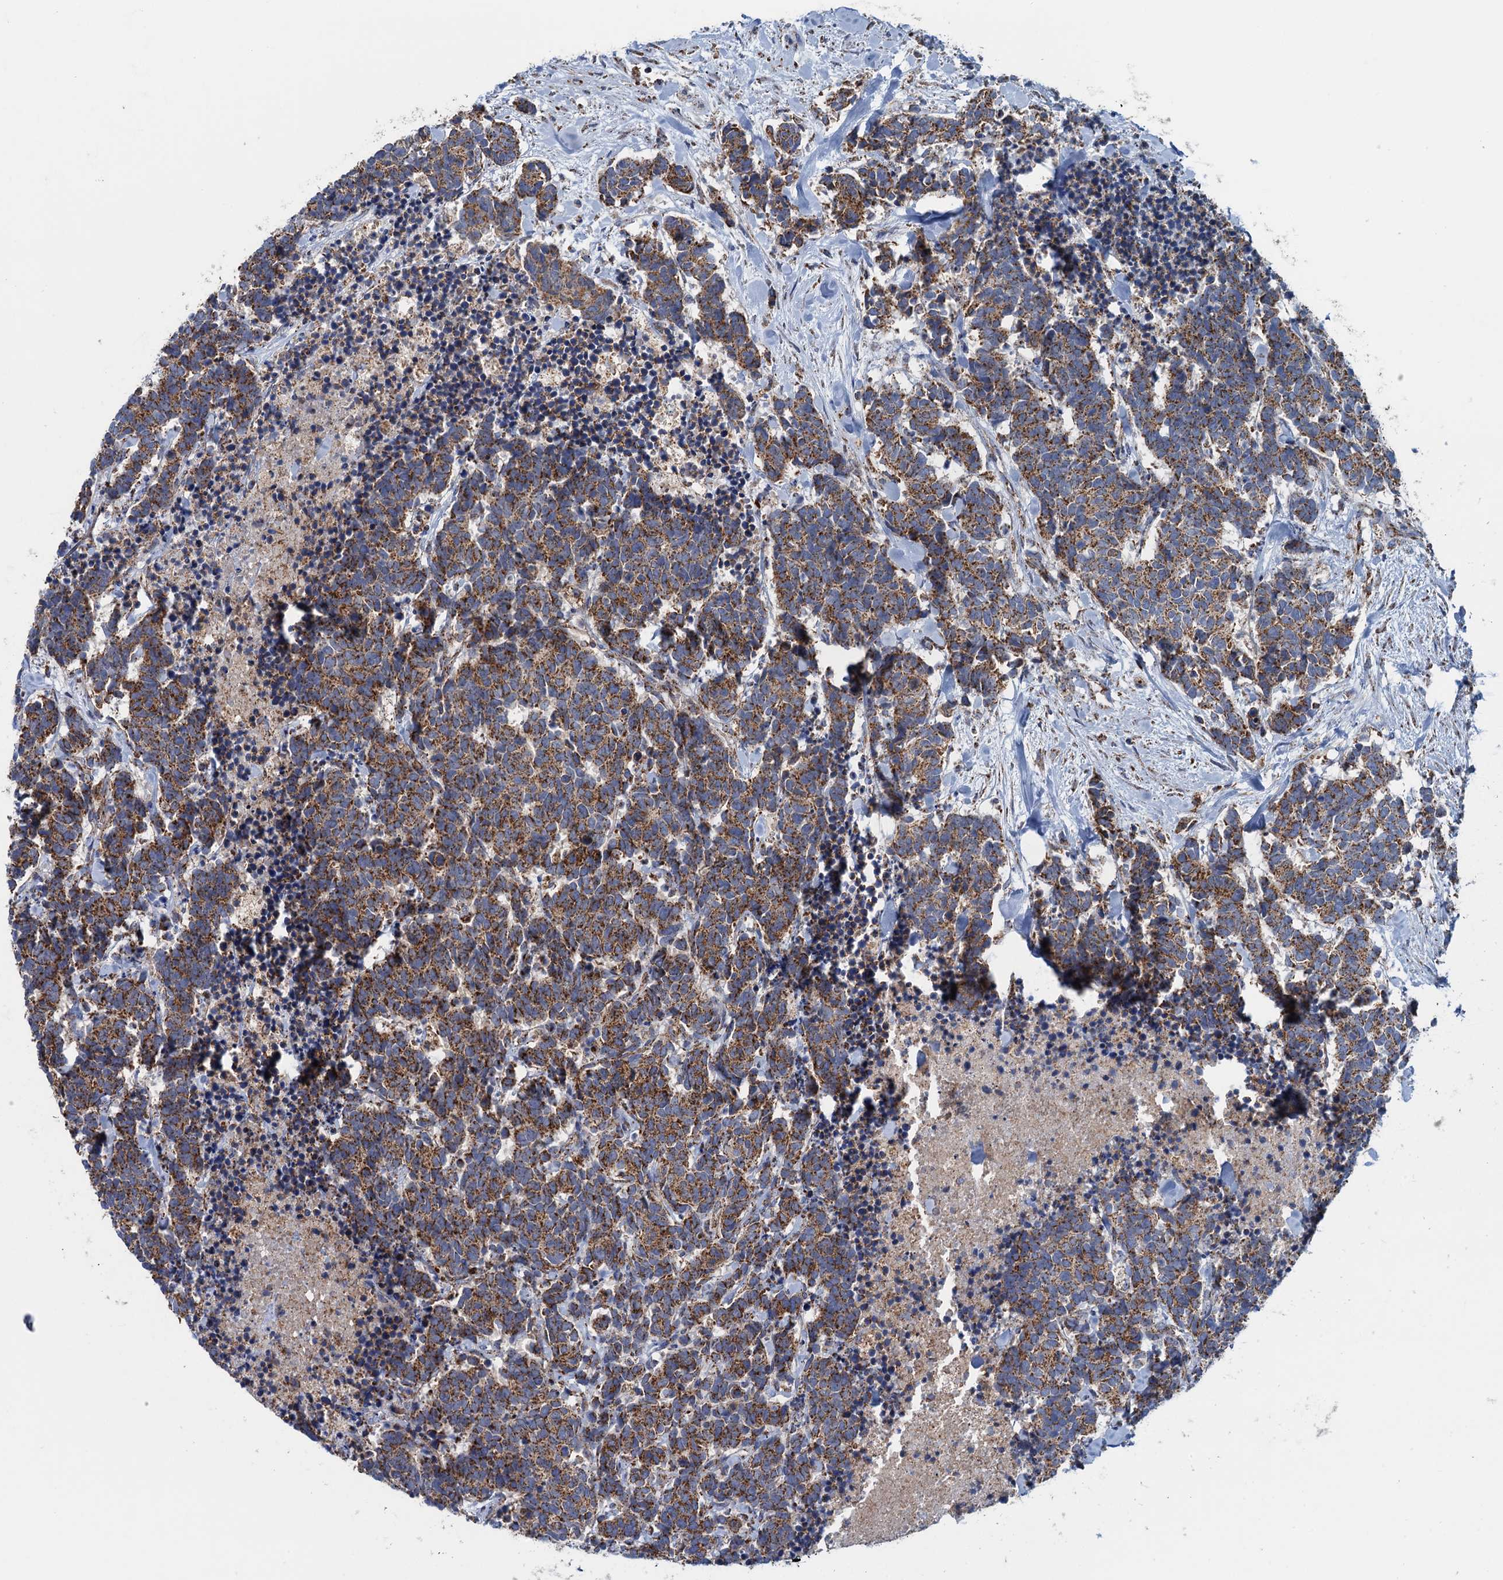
{"staining": {"intensity": "strong", "quantity": ">75%", "location": "cytoplasmic/membranous"}, "tissue": "carcinoid", "cell_type": "Tumor cells", "image_type": "cancer", "snomed": [{"axis": "morphology", "description": "Carcinoma, NOS"}, {"axis": "morphology", "description": "Carcinoid, malignant, NOS"}, {"axis": "topography", "description": "Prostate"}], "caption": "Immunohistochemistry (IHC) image of human carcinoid stained for a protein (brown), which reveals high levels of strong cytoplasmic/membranous expression in approximately >75% of tumor cells.", "gene": "GTPBP3", "patient": {"sex": "male", "age": 57}}